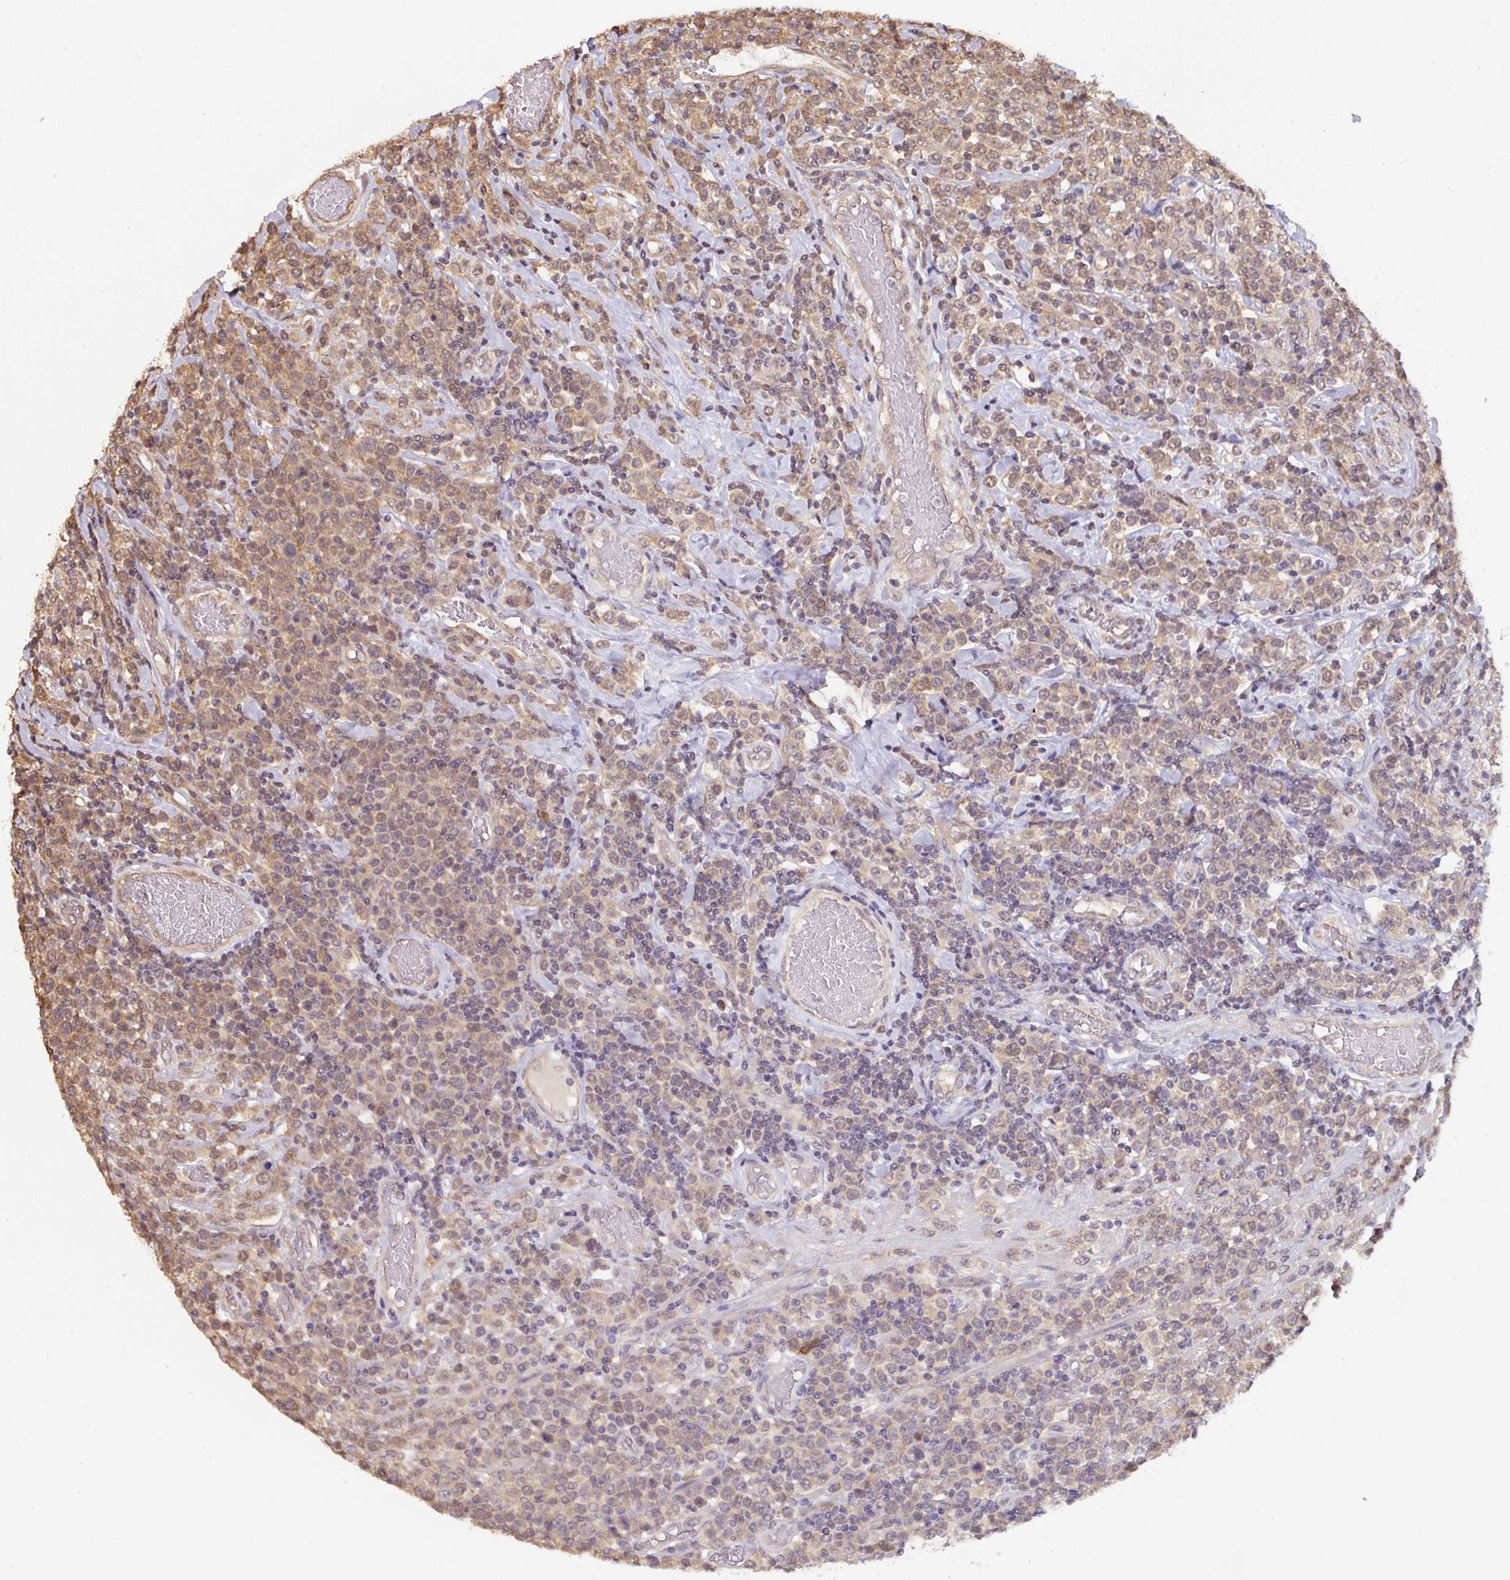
{"staining": {"intensity": "weak", "quantity": ">75%", "location": "cytoplasmic/membranous"}, "tissue": "lymphoma", "cell_type": "Tumor cells", "image_type": "cancer", "snomed": [{"axis": "morphology", "description": "Malignant lymphoma, non-Hodgkin's type, High grade"}, {"axis": "topography", "description": "Soft tissue"}], "caption": "IHC (DAB (3,3'-diaminobenzidine)) staining of lymphoma displays weak cytoplasmic/membranous protein staining in about >75% of tumor cells.", "gene": "ST13", "patient": {"sex": "female", "age": 56}}